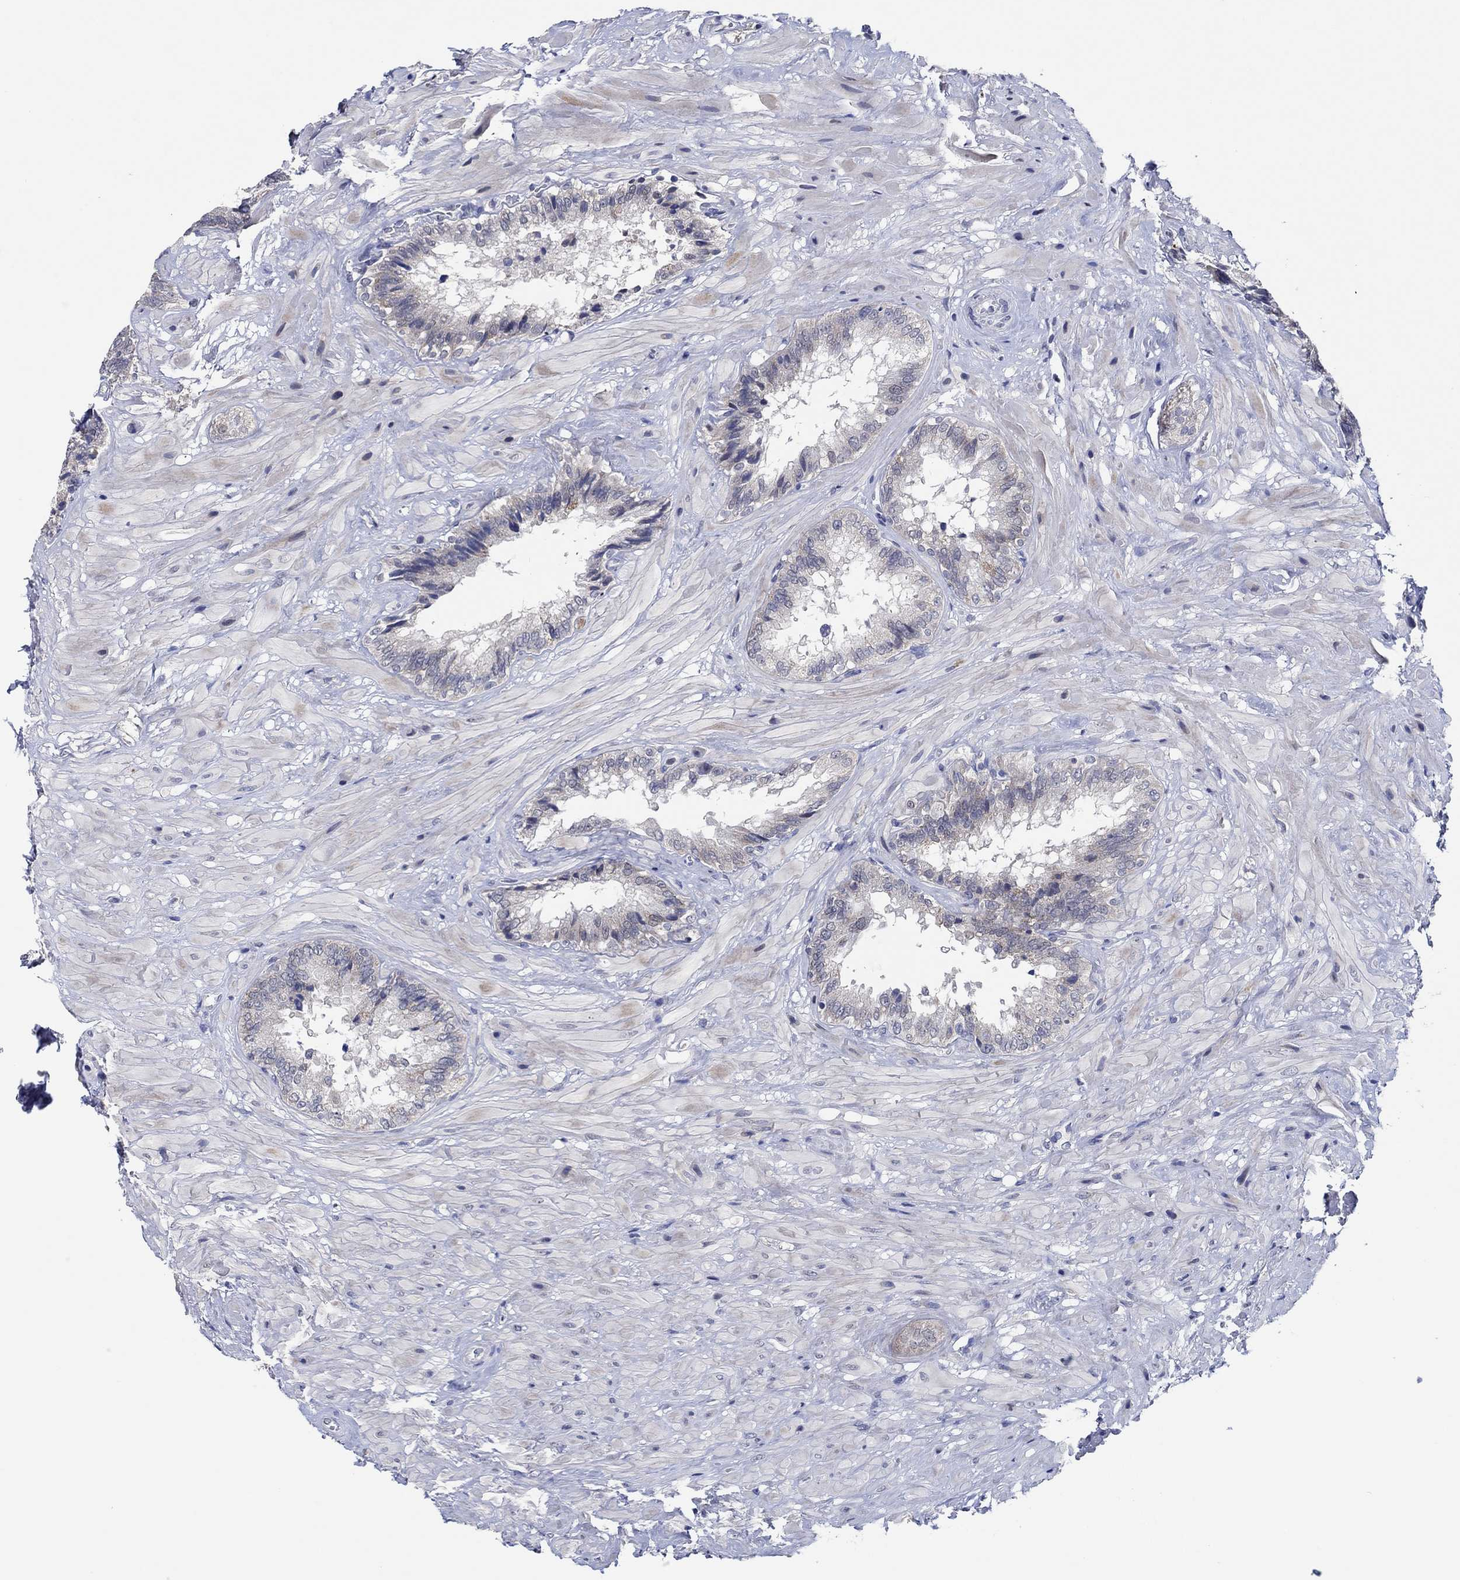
{"staining": {"intensity": "negative", "quantity": "none", "location": "none"}, "tissue": "seminal vesicle", "cell_type": "Glandular cells", "image_type": "normal", "snomed": [{"axis": "morphology", "description": "Normal tissue, NOS"}, {"axis": "topography", "description": "Seminal veicle"}], "caption": "Protein analysis of benign seminal vesicle reveals no significant staining in glandular cells.", "gene": "PRRT3", "patient": {"sex": "male", "age": 67}}